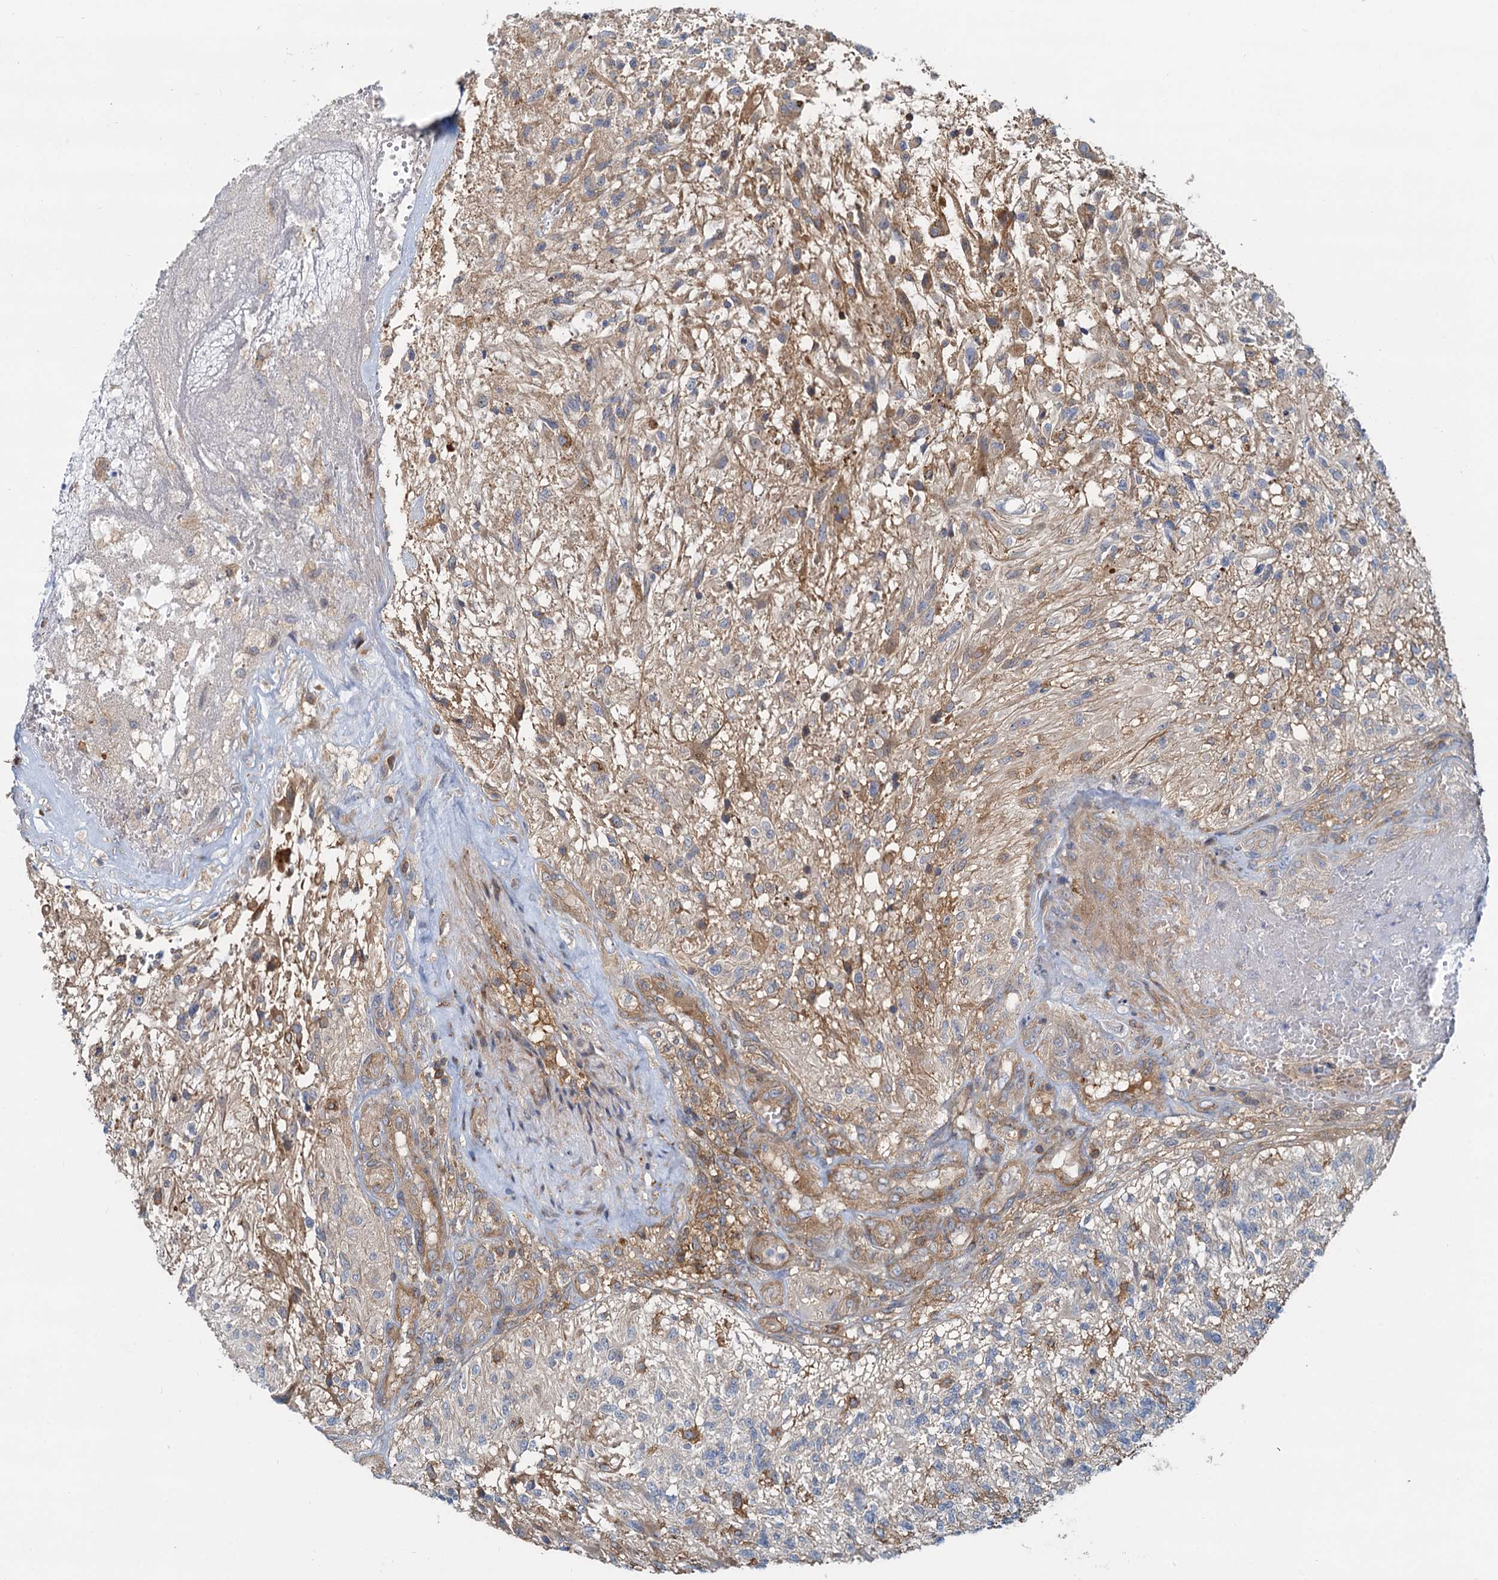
{"staining": {"intensity": "moderate", "quantity": "<25%", "location": "cytoplasmic/membranous"}, "tissue": "glioma", "cell_type": "Tumor cells", "image_type": "cancer", "snomed": [{"axis": "morphology", "description": "Glioma, malignant, High grade"}, {"axis": "topography", "description": "Brain"}], "caption": "IHC of human glioma demonstrates low levels of moderate cytoplasmic/membranous staining in approximately <25% of tumor cells.", "gene": "LNX2", "patient": {"sex": "male", "age": 56}}